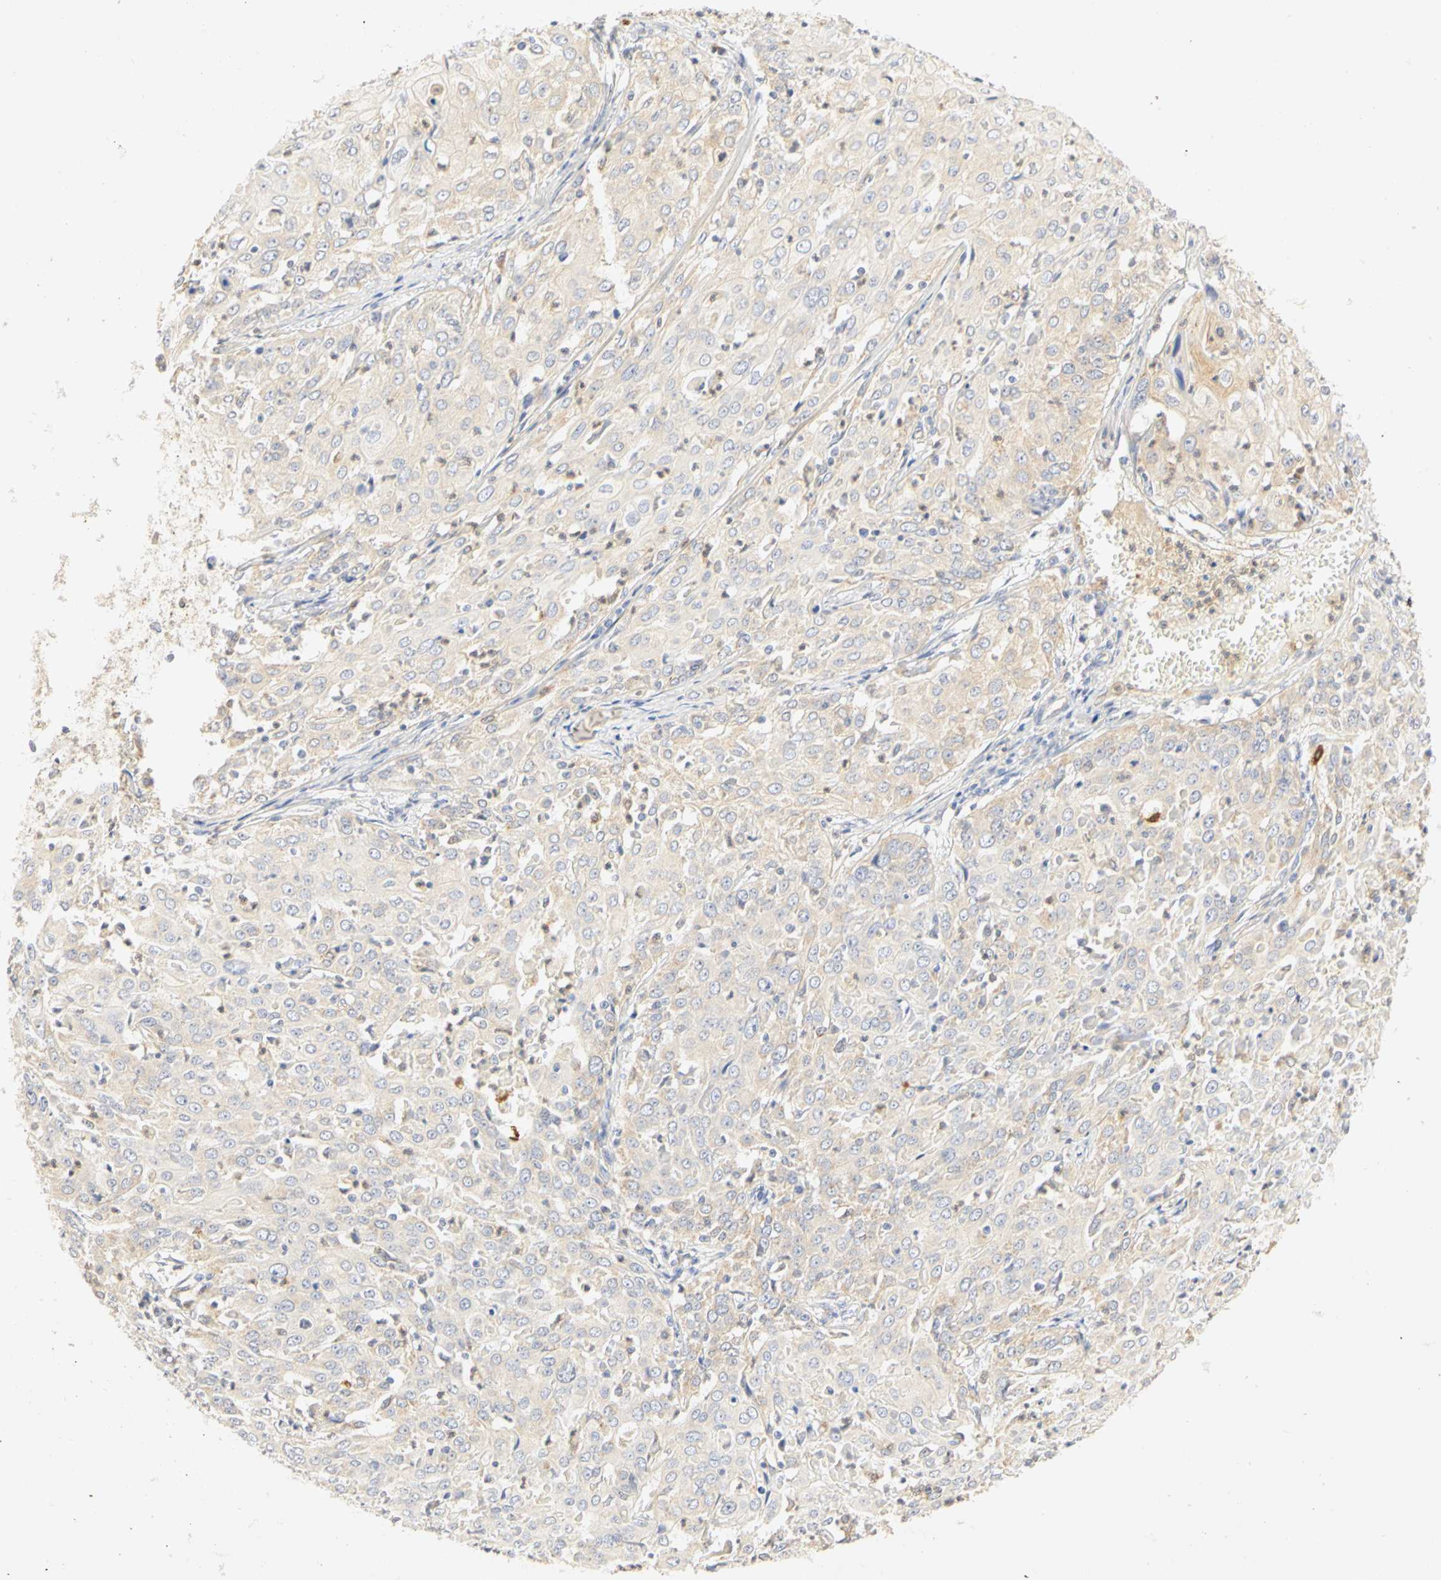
{"staining": {"intensity": "weak", "quantity": ">75%", "location": "cytoplasmic/membranous"}, "tissue": "cervical cancer", "cell_type": "Tumor cells", "image_type": "cancer", "snomed": [{"axis": "morphology", "description": "Squamous cell carcinoma, NOS"}, {"axis": "topography", "description": "Cervix"}], "caption": "Immunohistochemistry histopathology image of cervical cancer stained for a protein (brown), which displays low levels of weak cytoplasmic/membranous positivity in about >75% of tumor cells.", "gene": "GNRH2", "patient": {"sex": "female", "age": 39}}